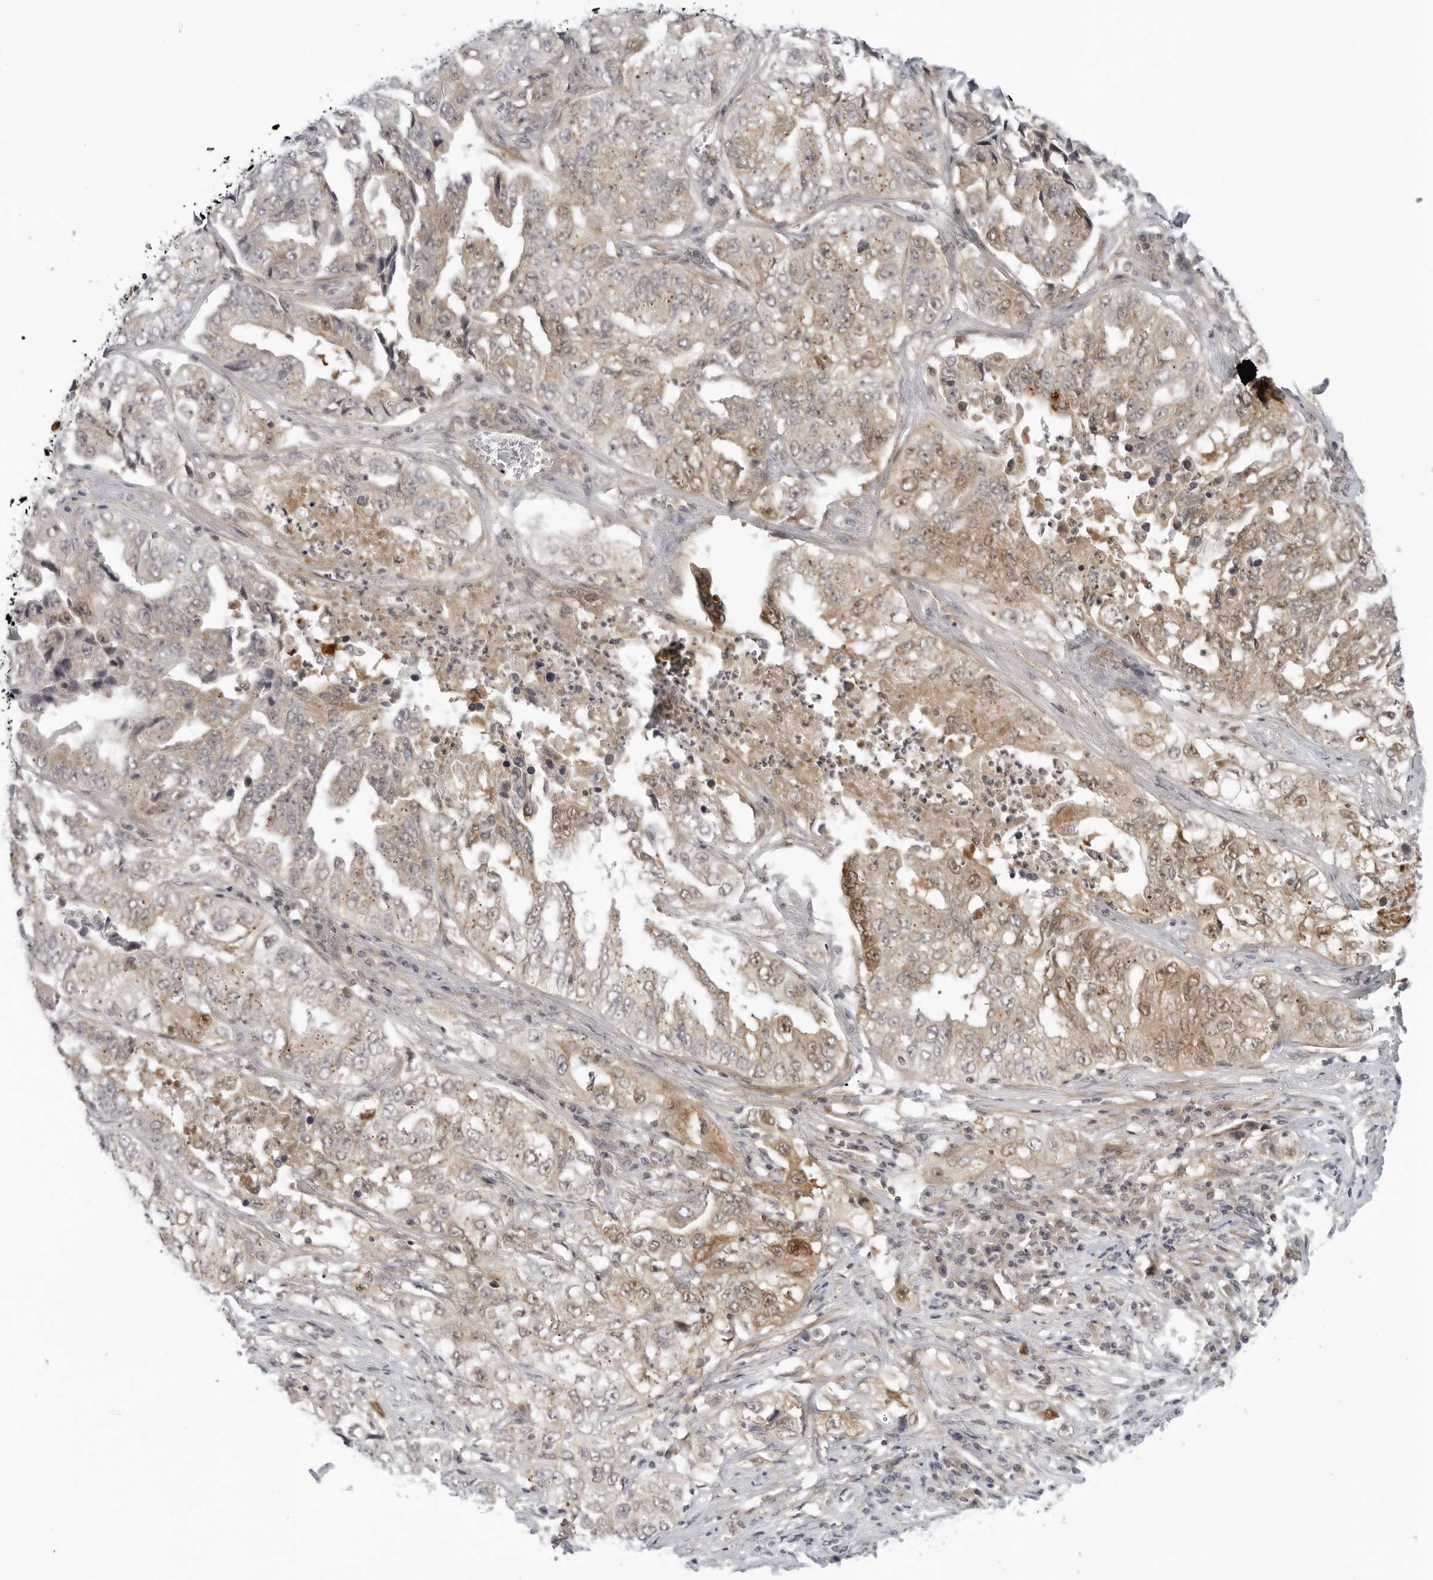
{"staining": {"intensity": "moderate", "quantity": "<25%", "location": "cytoplasmic/membranous"}, "tissue": "lung cancer", "cell_type": "Tumor cells", "image_type": "cancer", "snomed": [{"axis": "morphology", "description": "Adenocarcinoma, NOS"}, {"axis": "topography", "description": "Lung"}], "caption": "DAB (3,3'-diaminobenzidine) immunohistochemical staining of lung adenocarcinoma exhibits moderate cytoplasmic/membranous protein expression in about <25% of tumor cells.", "gene": "SUGCT", "patient": {"sex": "female", "age": 51}}